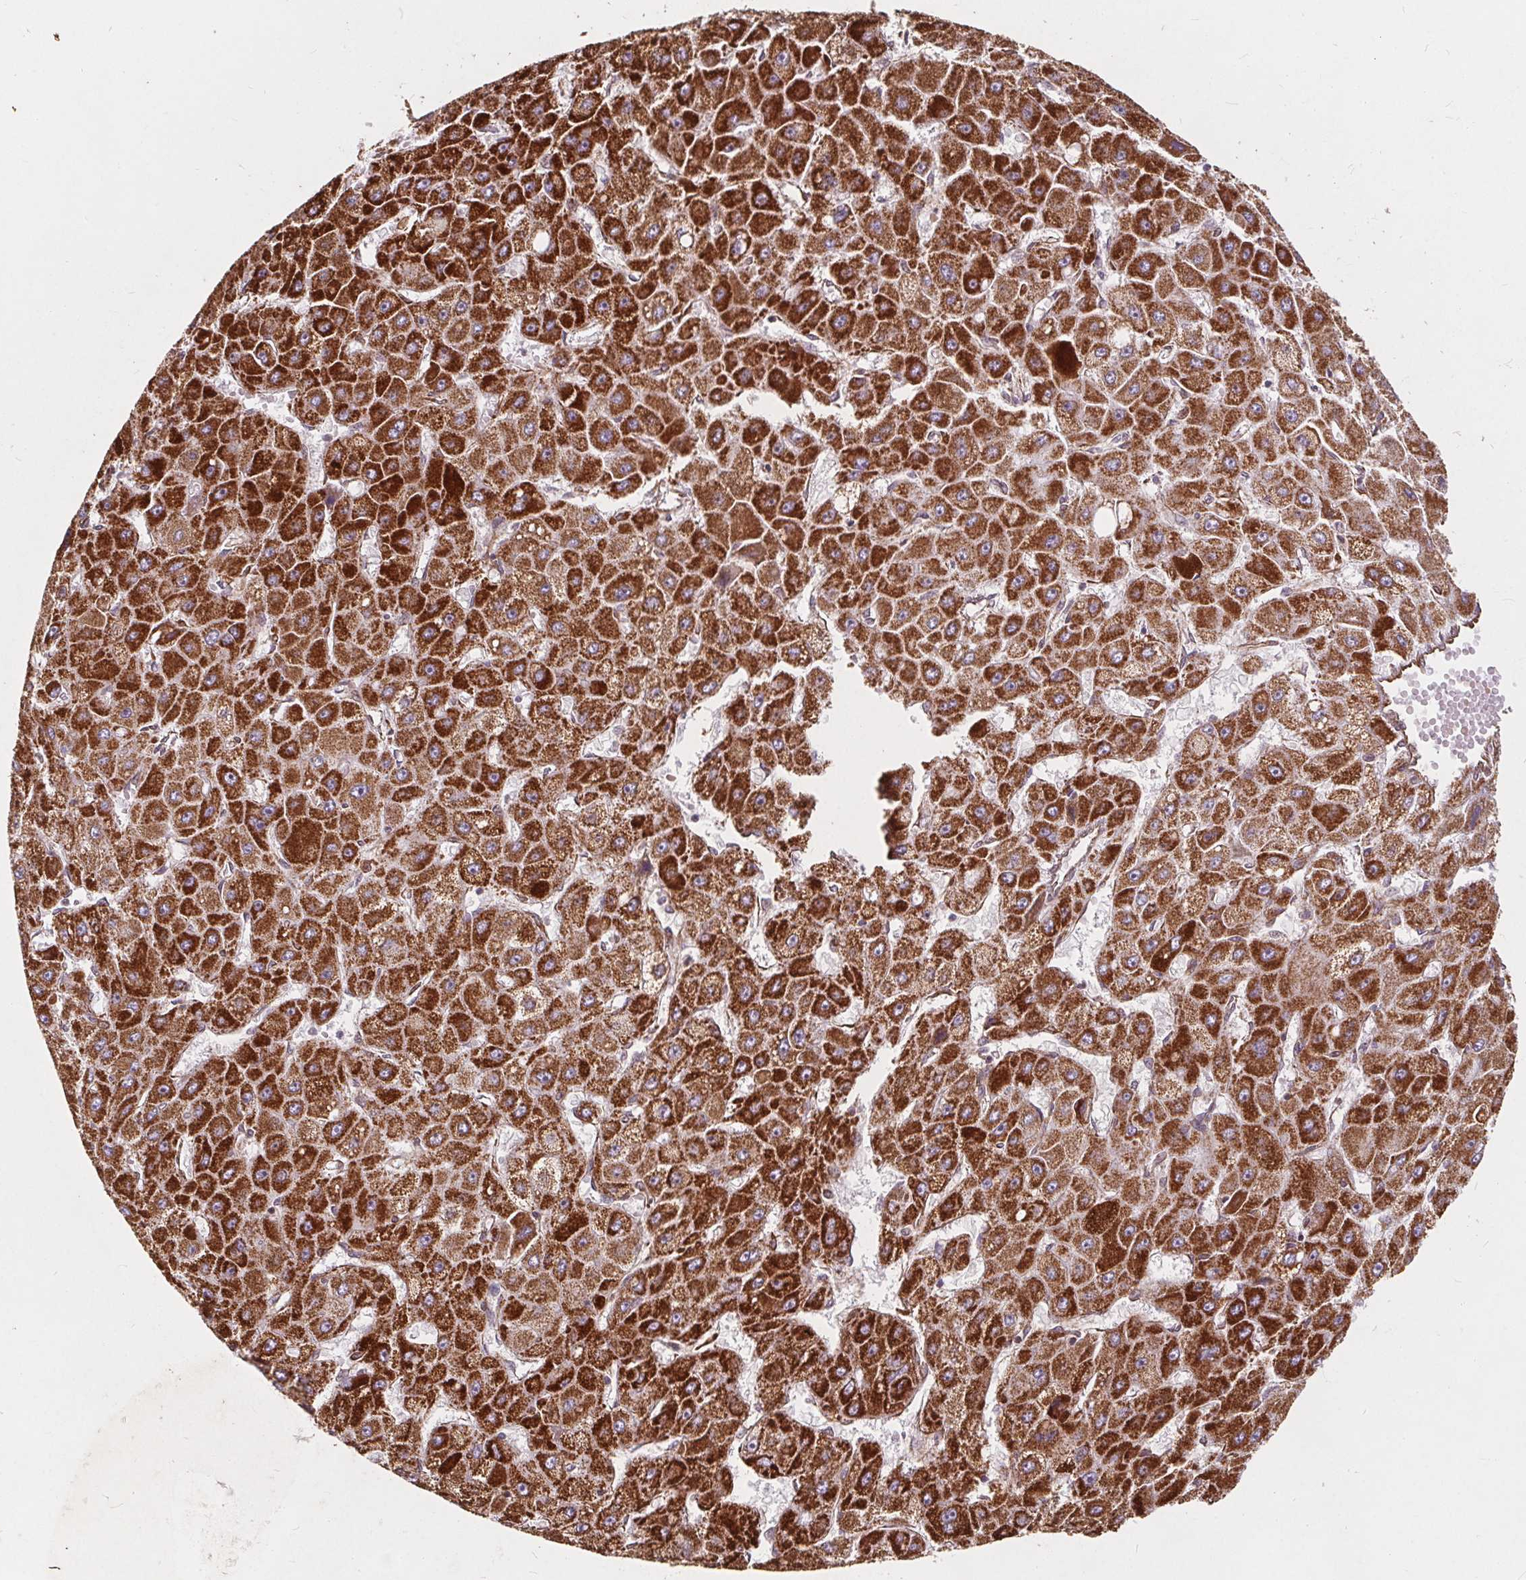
{"staining": {"intensity": "strong", "quantity": ">75%", "location": "cytoplasmic/membranous"}, "tissue": "liver cancer", "cell_type": "Tumor cells", "image_type": "cancer", "snomed": [{"axis": "morphology", "description": "Carcinoma, Hepatocellular, NOS"}, {"axis": "topography", "description": "Liver"}], "caption": "Human liver cancer (hepatocellular carcinoma) stained for a protein (brown) shows strong cytoplasmic/membranous positive staining in approximately >75% of tumor cells.", "gene": "PLSCR3", "patient": {"sex": "female", "age": 25}}